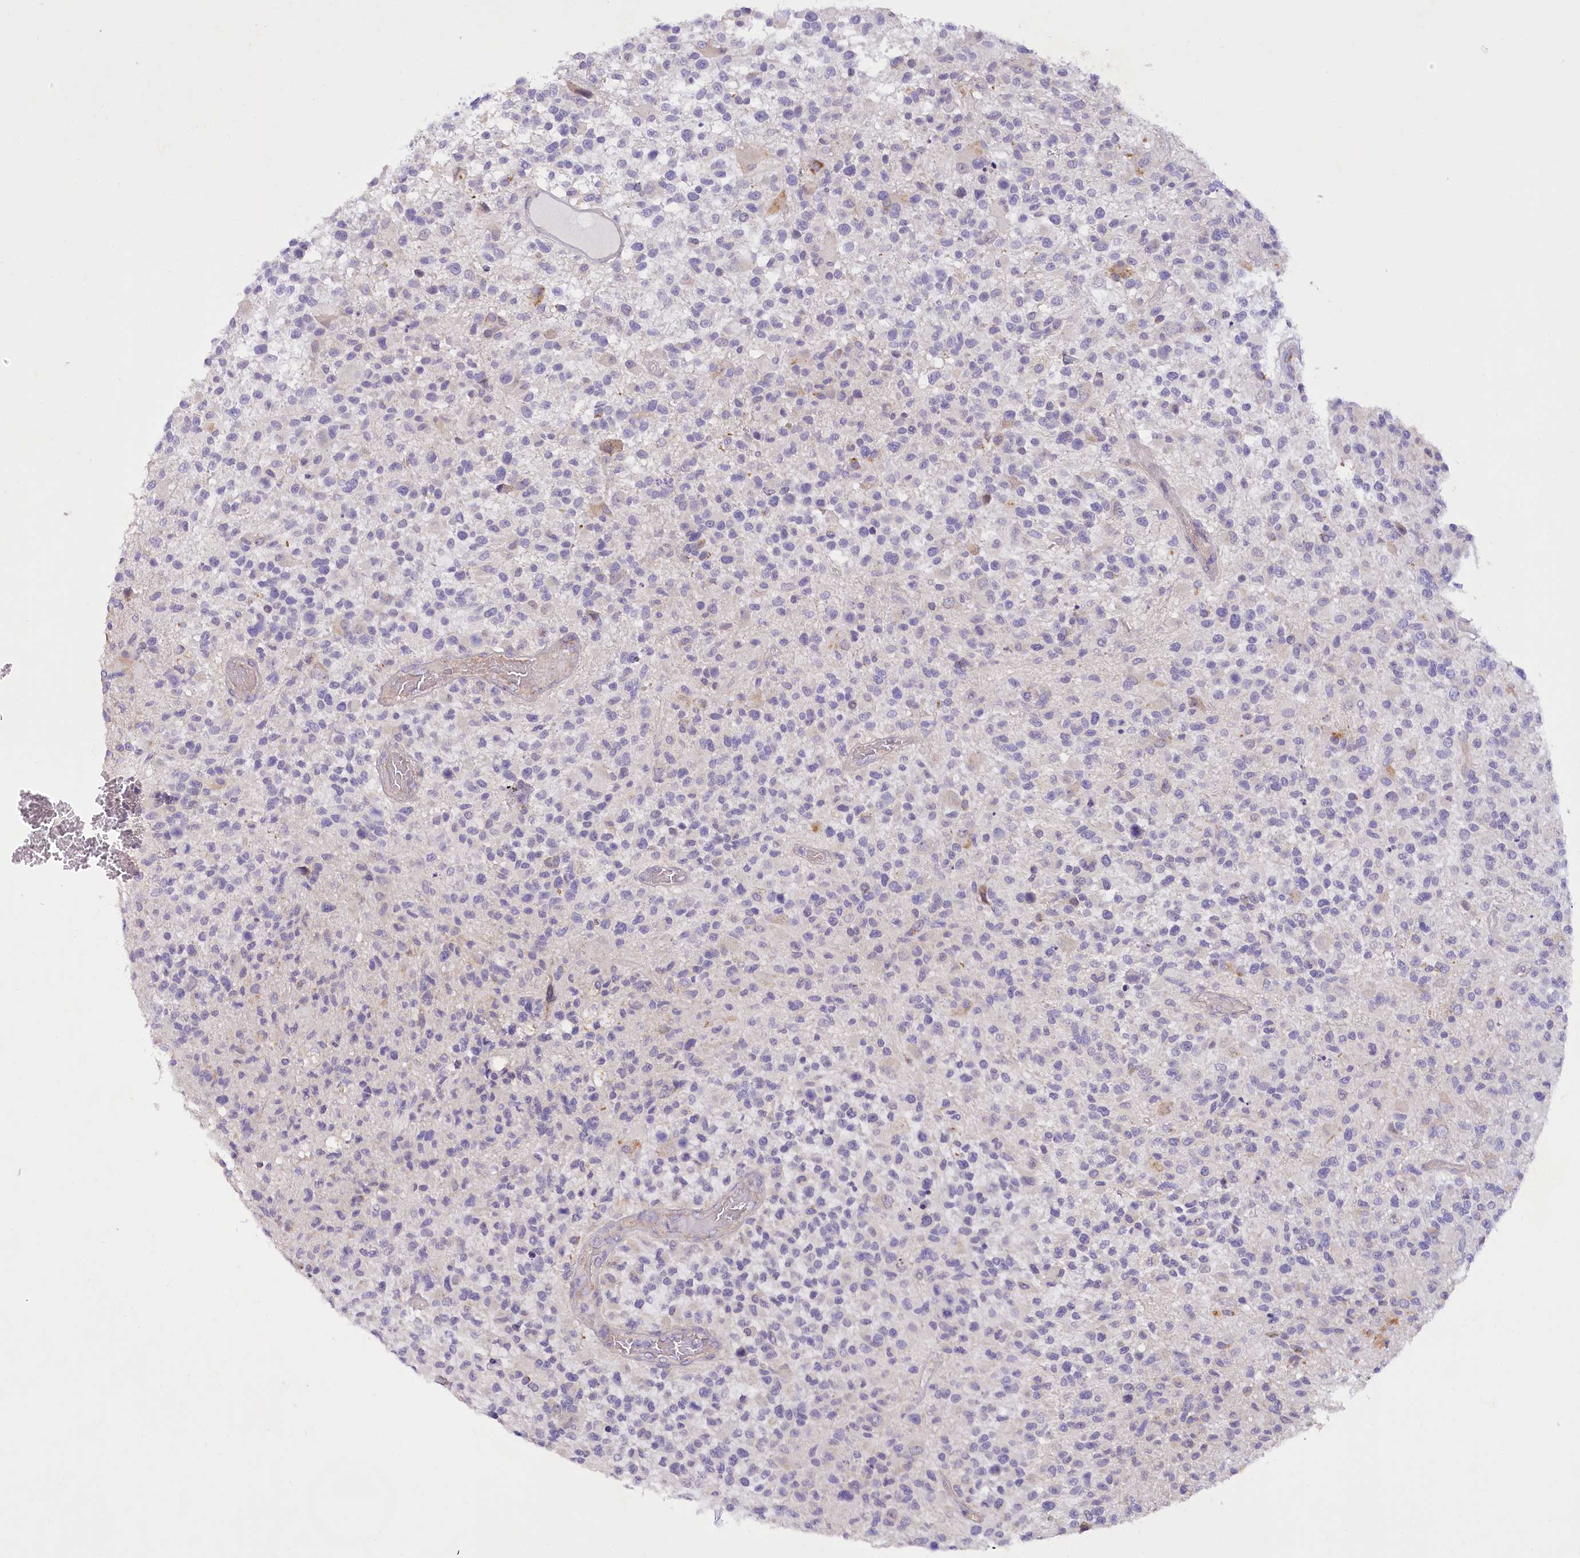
{"staining": {"intensity": "weak", "quantity": "<25%", "location": "cytoplasmic/membranous"}, "tissue": "glioma", "cell_type": "Tumor cells", "image_type": "cancer", "snomed": [{"axis": "morphology", "description": "Glioma, malignant, High grade"}, {"axis": "morphology", "description": "Glioblastoma, NOS"}, {"axis": "topography", "description": "Brain"}], "caption": "Immunohistochemical staining of human high-grade glioma (malignant) exhibits no significant positivity in tumor cells.", "gene": "DCUN1D1", "patient": {"sex": "male", "age": 60}}